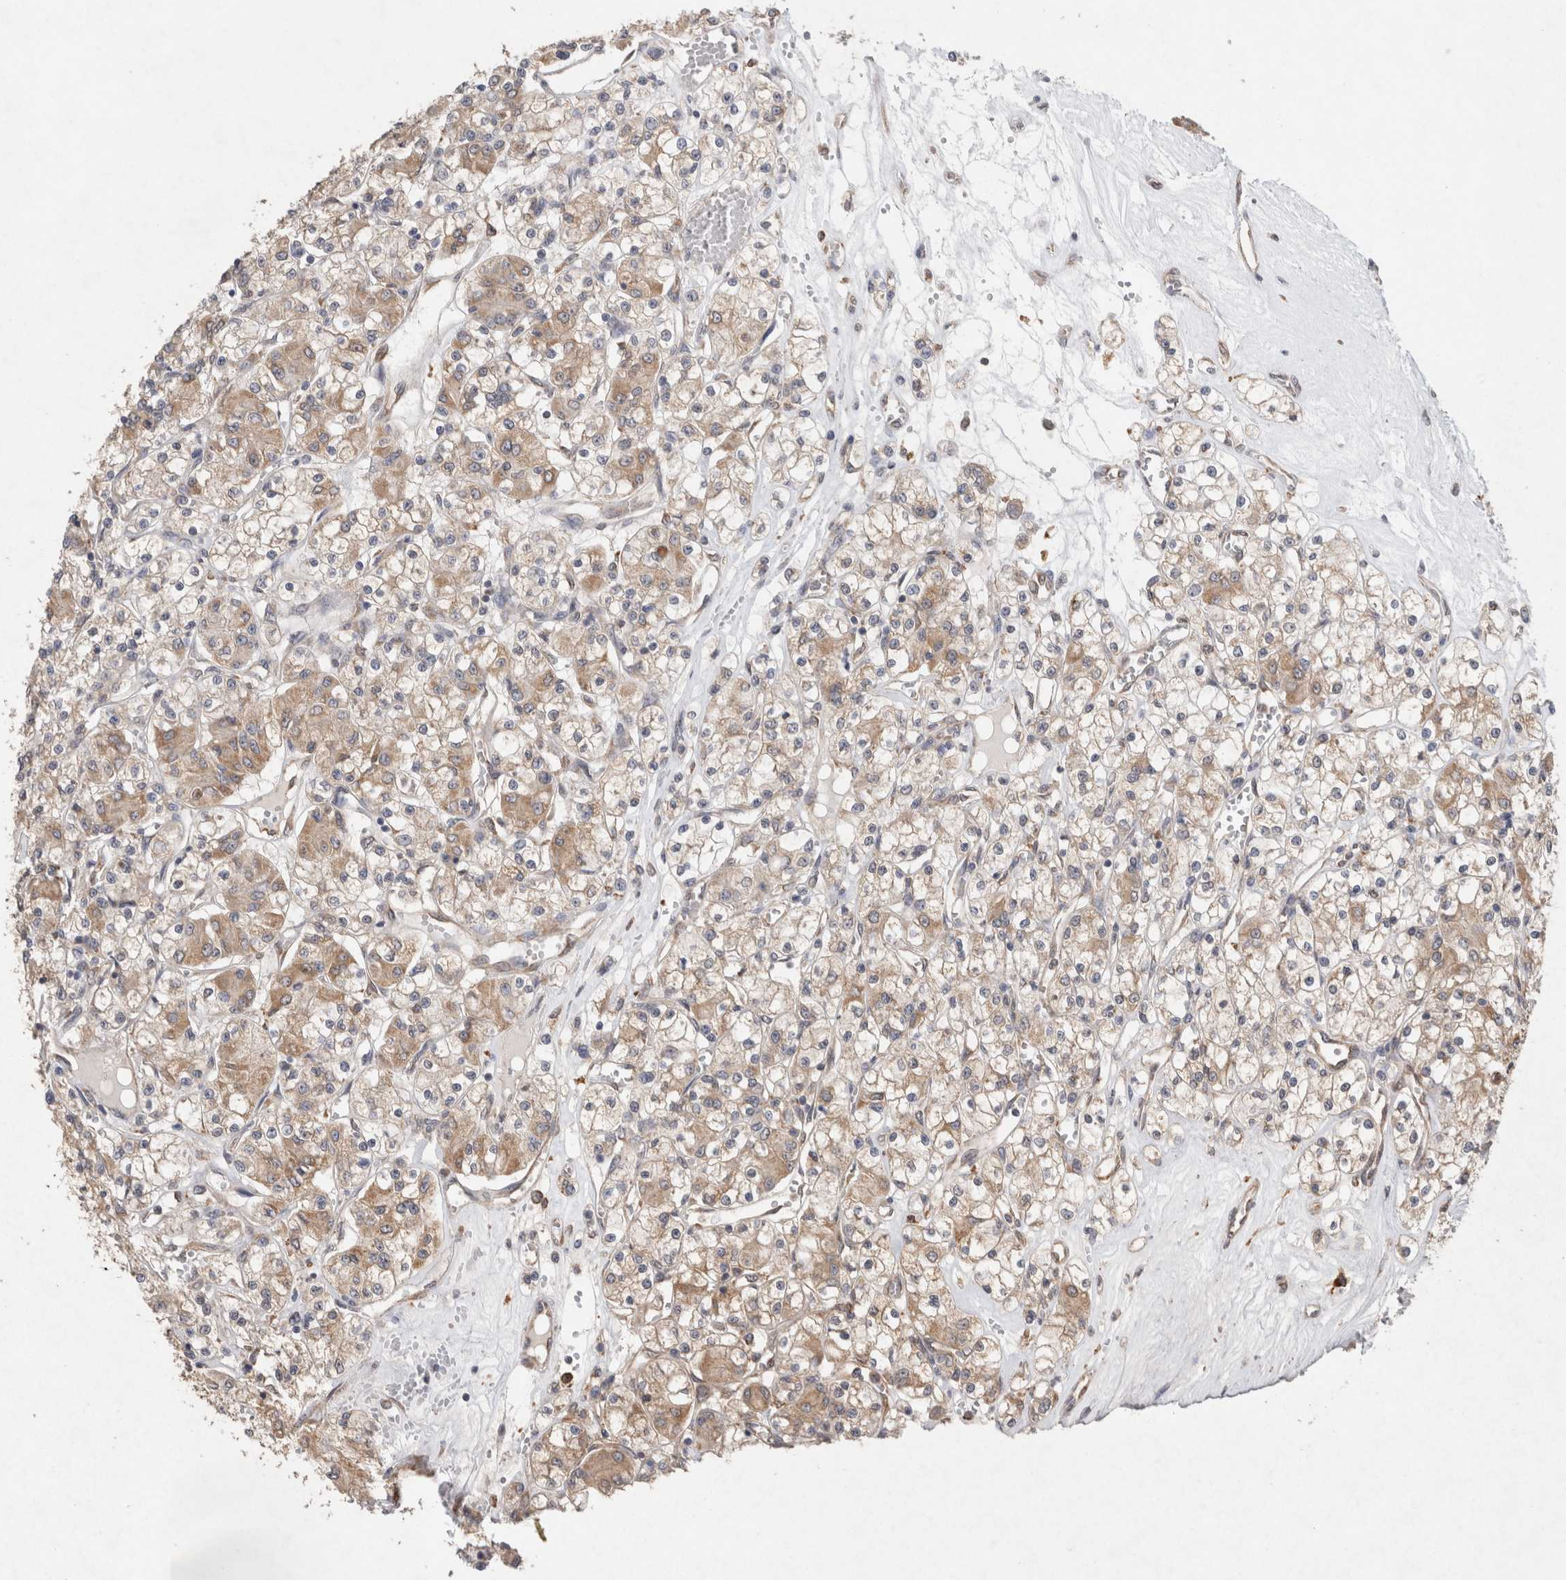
{"staining": {"intensity": "moderate", "quantity": "25%-75%", "location": "cytoplasmic/membranous"}, "tissue": "renal cancer", "cell_type": "Tumor cells", "image_type": "cancer", "snomed": [{"axis": "morphology", "description": "Adenocarcinoma, NOS"}, {"axis": "topography", "description": "Kidney"}], "caption": "Human adenocarcinoma (renal) stained for a protein (brown) displays moderate cytoplasmic/membranous positive staining in approximately 25%-75% of tumor cells.", "gene": "RAB14", "patient": {"sex": "female", "age": 59}}